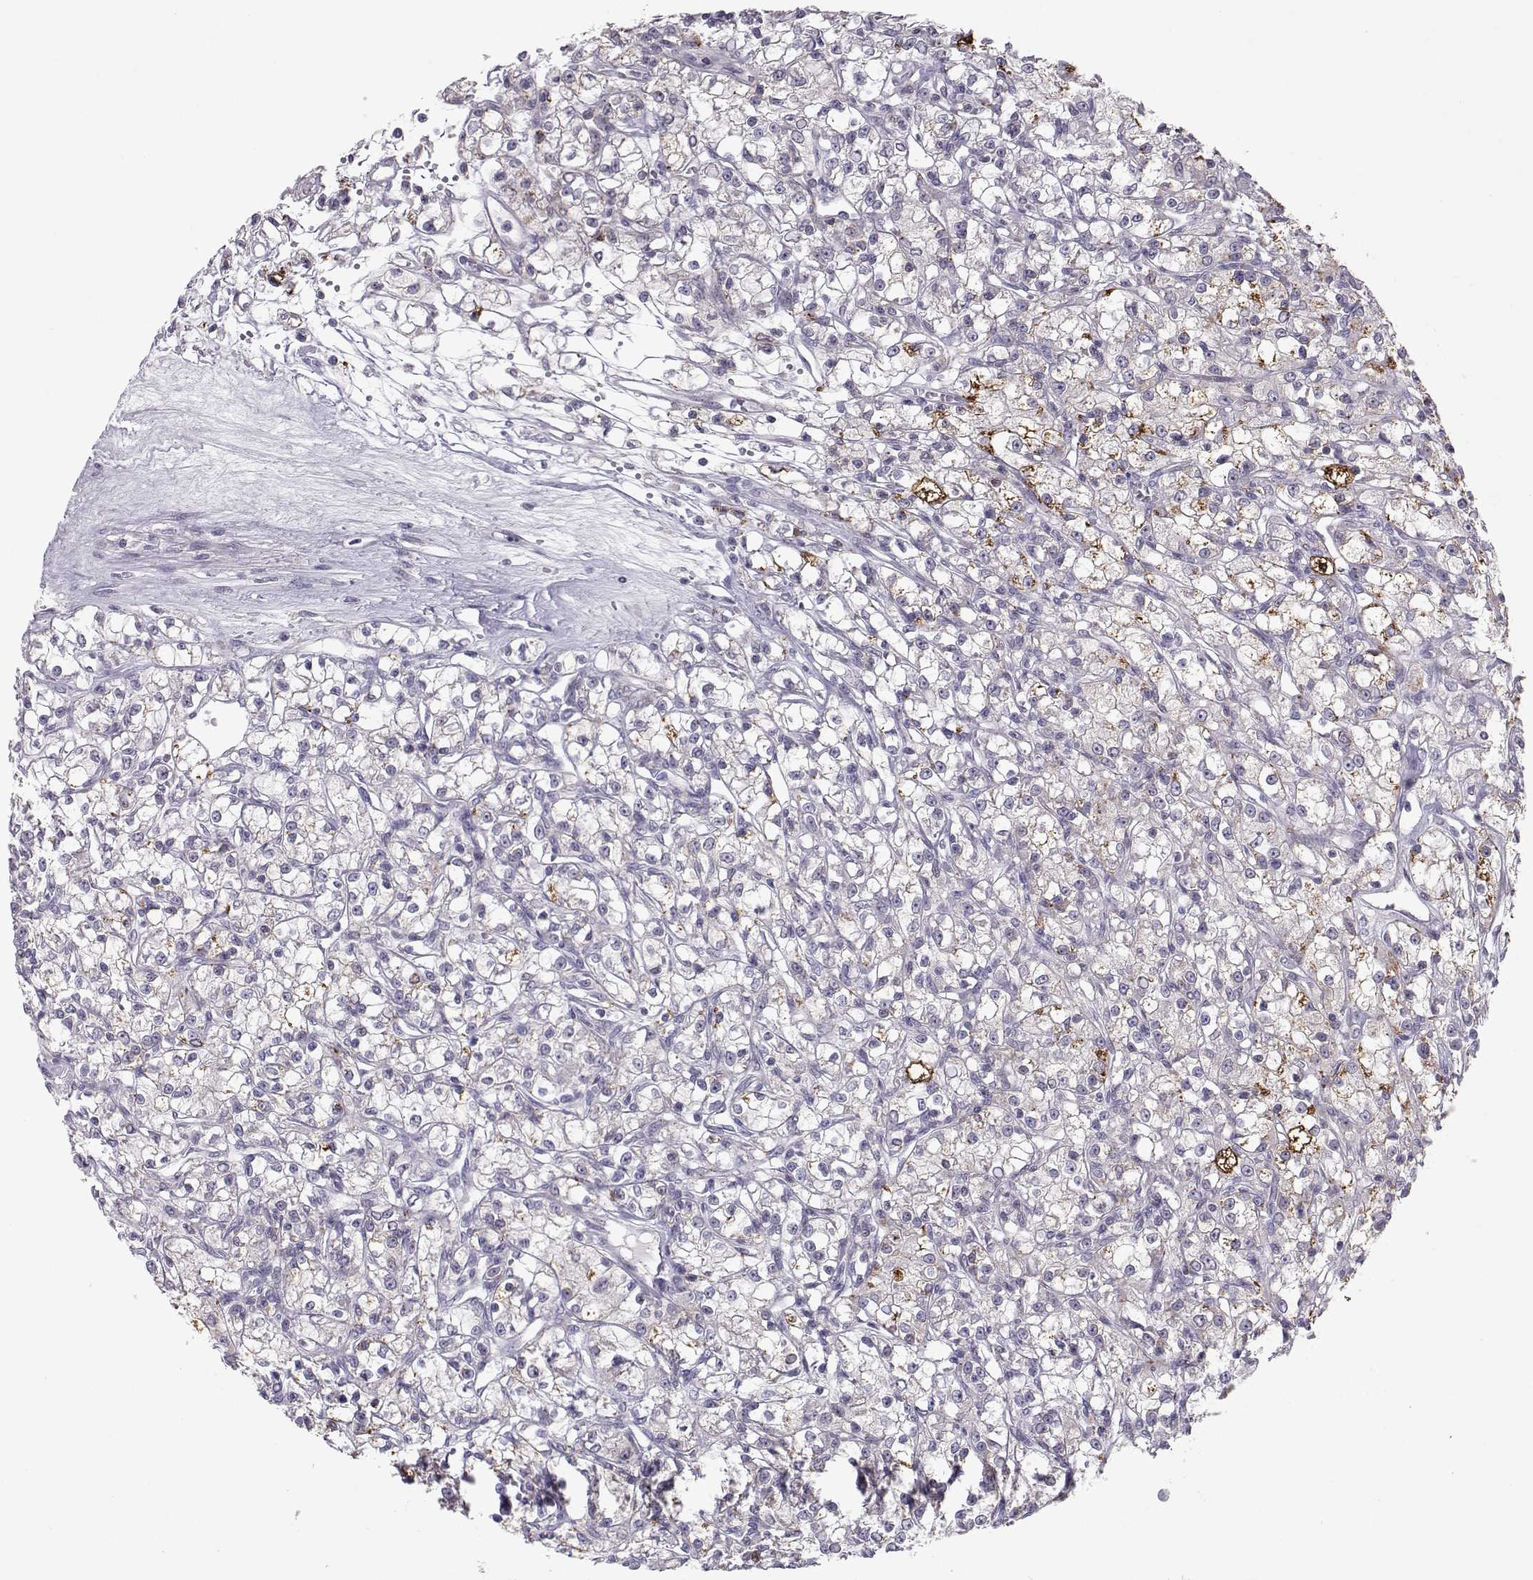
{"staining": {"intensity": "strong", "quantity": "<25%", "location": "cytoplasmic/membranous"}, "tissue": "renal cancer", "cell_type": "Tumor cells", "image_type": "cancer", "snomed": [{"axis": "morphology", "description": "Adenocarcinoma, NOS"}, {"axis": "topography", "description": "Kidney"}], "caption": "Approximately <25% of tumor cells in human renal cancer exhibit strong cytoplasmic/membranous protein expression as visualized by brown immunohistochemical staining.", "gene": "NPVF", "patient": {"sex": "female", "age": 59}}